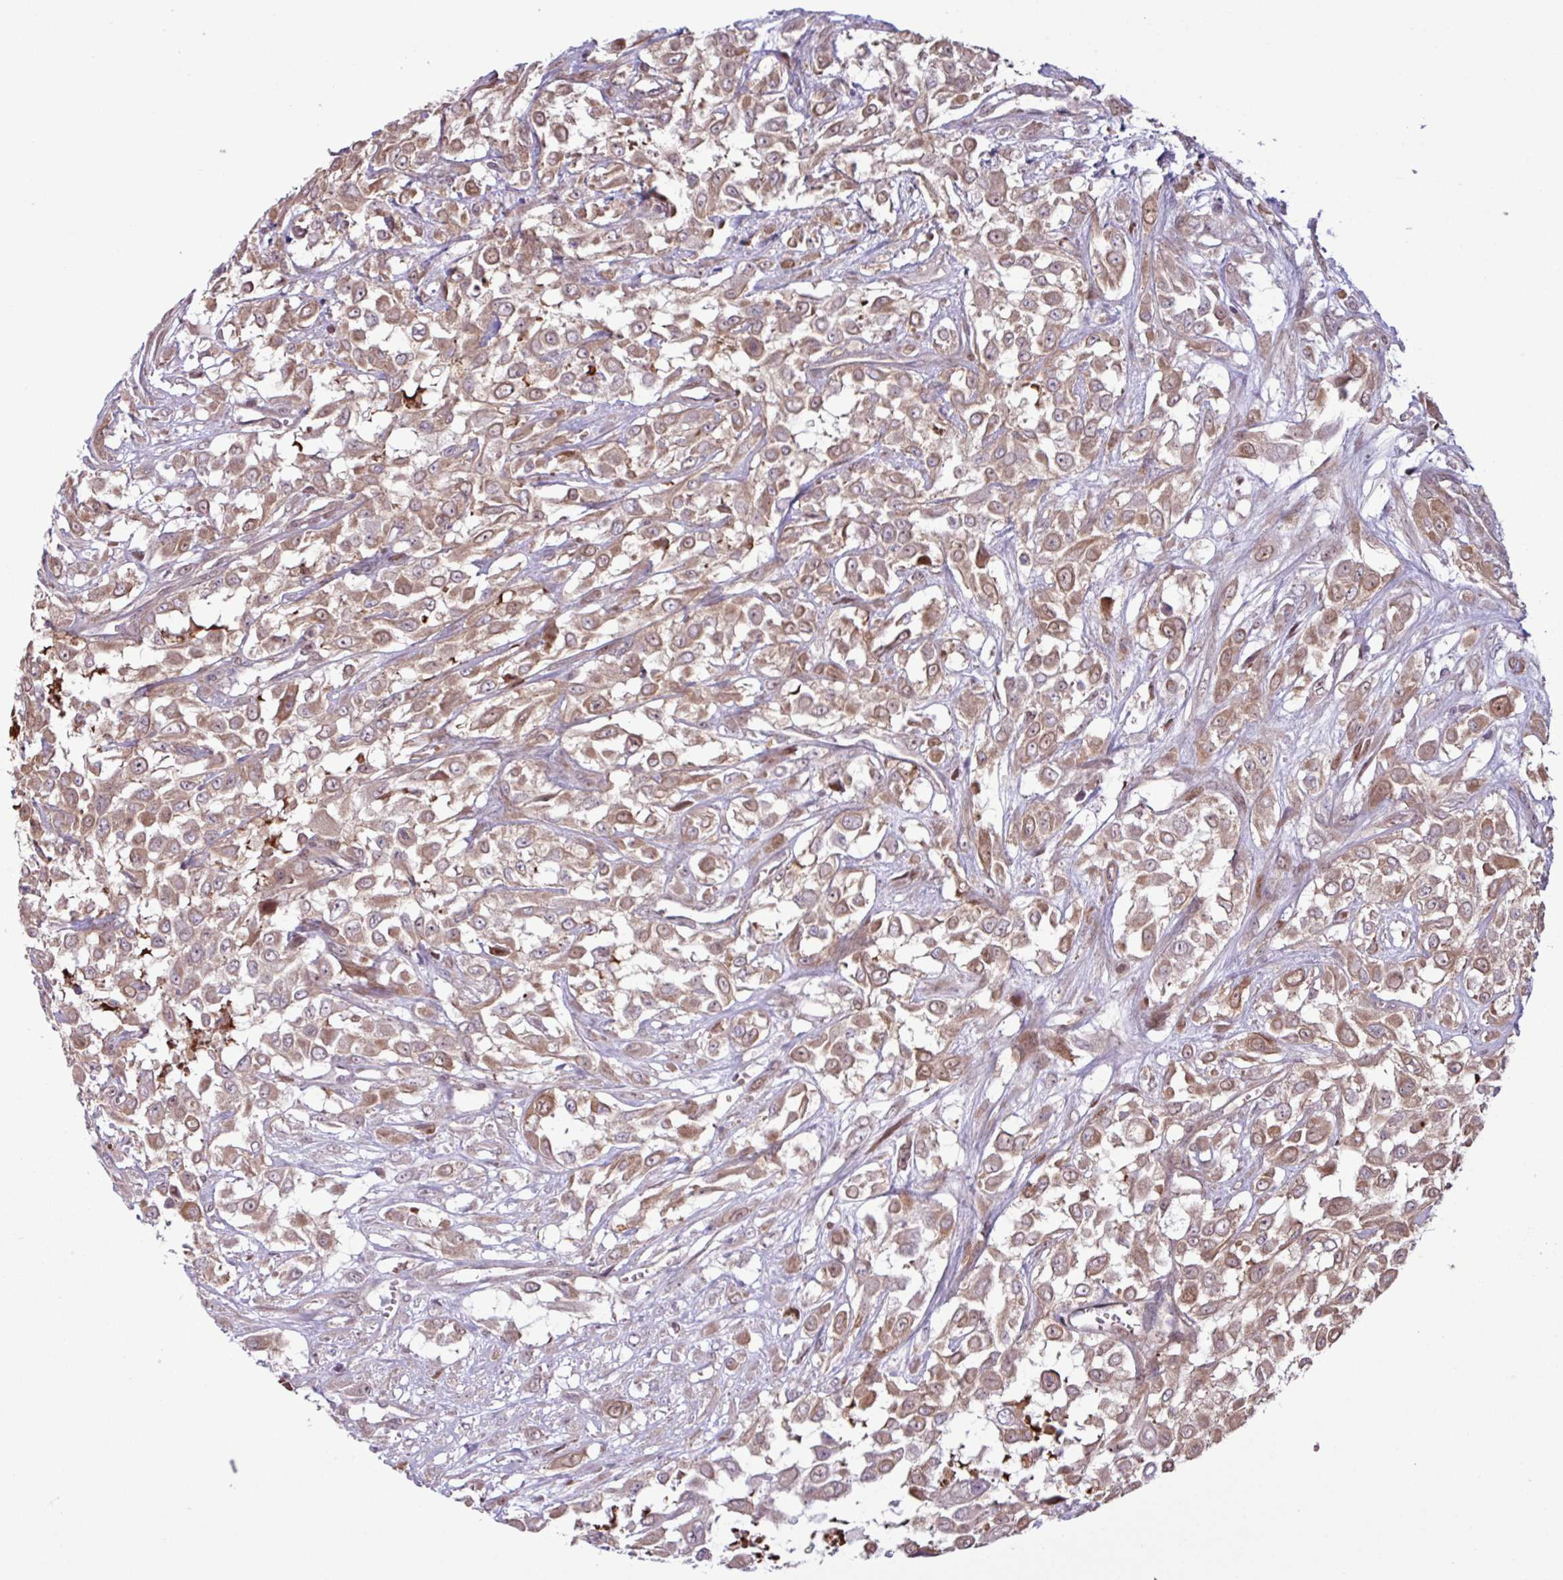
{"staining": {"intensity": "weak", "quantity": ">75%", "location": "cytoplasmic/membranous"}, "tissue": "urothelial cancer", "cell_type": "Tumor cells", "image_type": "cancer", "snomed": [{"axis": "morphology", "description": "Urothelial carcinoma, High grade"}, {"axis": "topography", "description": "Urinary bladder"}], "caption": "Protein expression analysis of urothelial cancer shows weak cytoplasmic/membranous staining in approximately >75% of tumor cells.", "gene": "PDPR", "patient": {"sex": "male", "age": 57}}